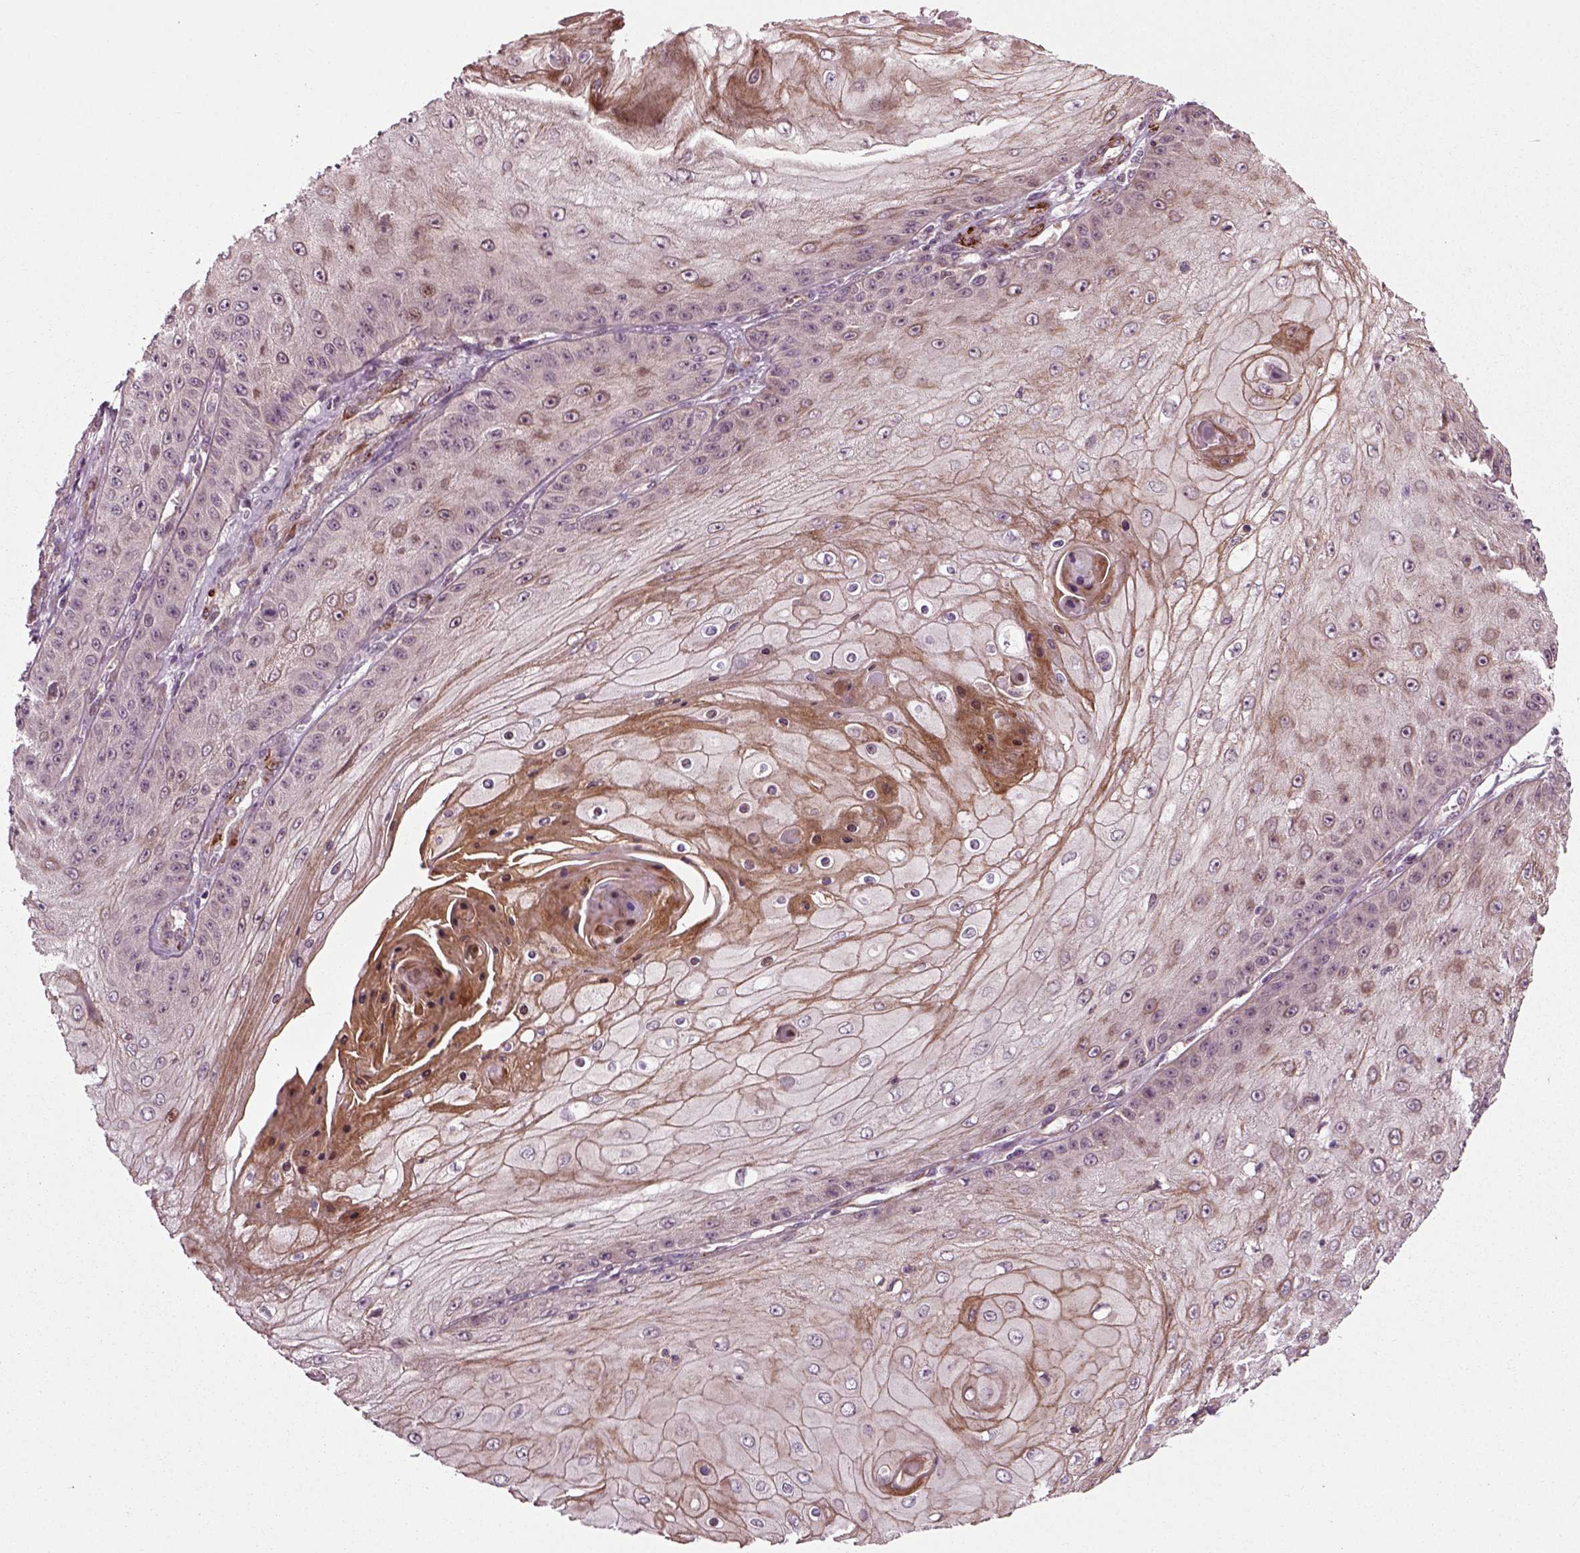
{"staining": {"intensity": "moderate", "quantity": "<25%", "location": "cytoplasmic/membranous"}, "tissue": "skin cancer", "cell_type": "Tumor cells", "image_type": "cancer", "snomed": [{"axis": "morphology", "description": "Squamous cell carcinoma, NOS"}, {"axis": "topography", "description": "Skin"}], "caption": "IHC of skin cancer exhibits low levels of moderate cytoplasmic/membranous staining in approximately <25% of tumor cells. Immunohistochemistry (ihc) stains the protein in brown and the nuclei are stained blue.", "gene": "PLCD3", "patient": {"sex": "male", "age": 70}}